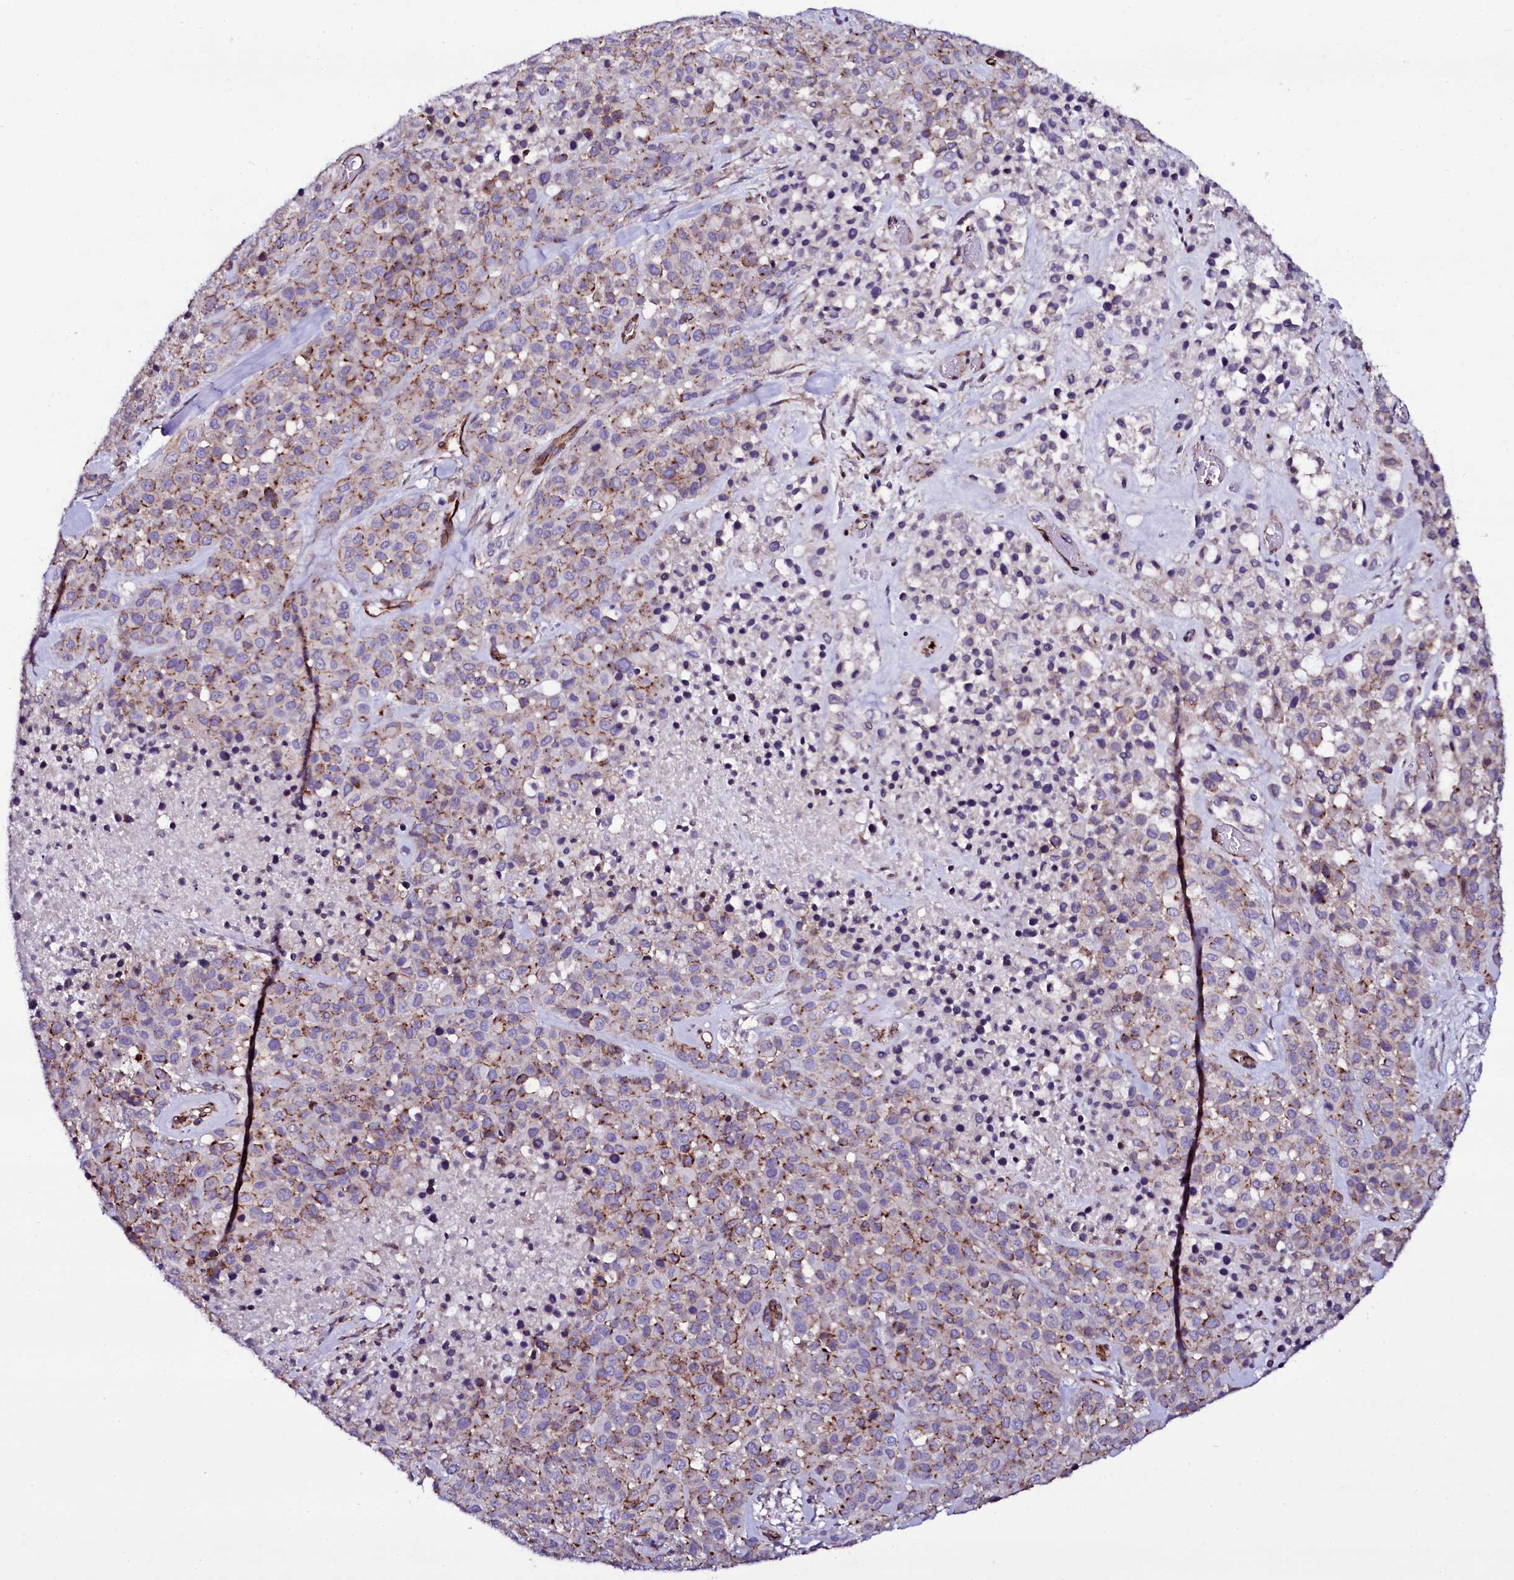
{"staining": {"intensity": "moderate", "quantity": "25%-75%", "location": "cytoplasmic/membranous"}, "tissue": "melanoma", "cell_type": "Tumor cells", "image_type": "cancer", "snomed": [{"axis": "morphology", "description": "Malignant melanoma, Metastatic site"}, {"axis": "topography", "description": "Skin"}], "caption": "Protein staining reveals moderate cytoplasmic/membranous staining in approximately 25%-75% of tumor cells in malignant melanoma (metastatic site).", "gene": "MEX3C", "patient": {"sex": "female", "age": 81}}